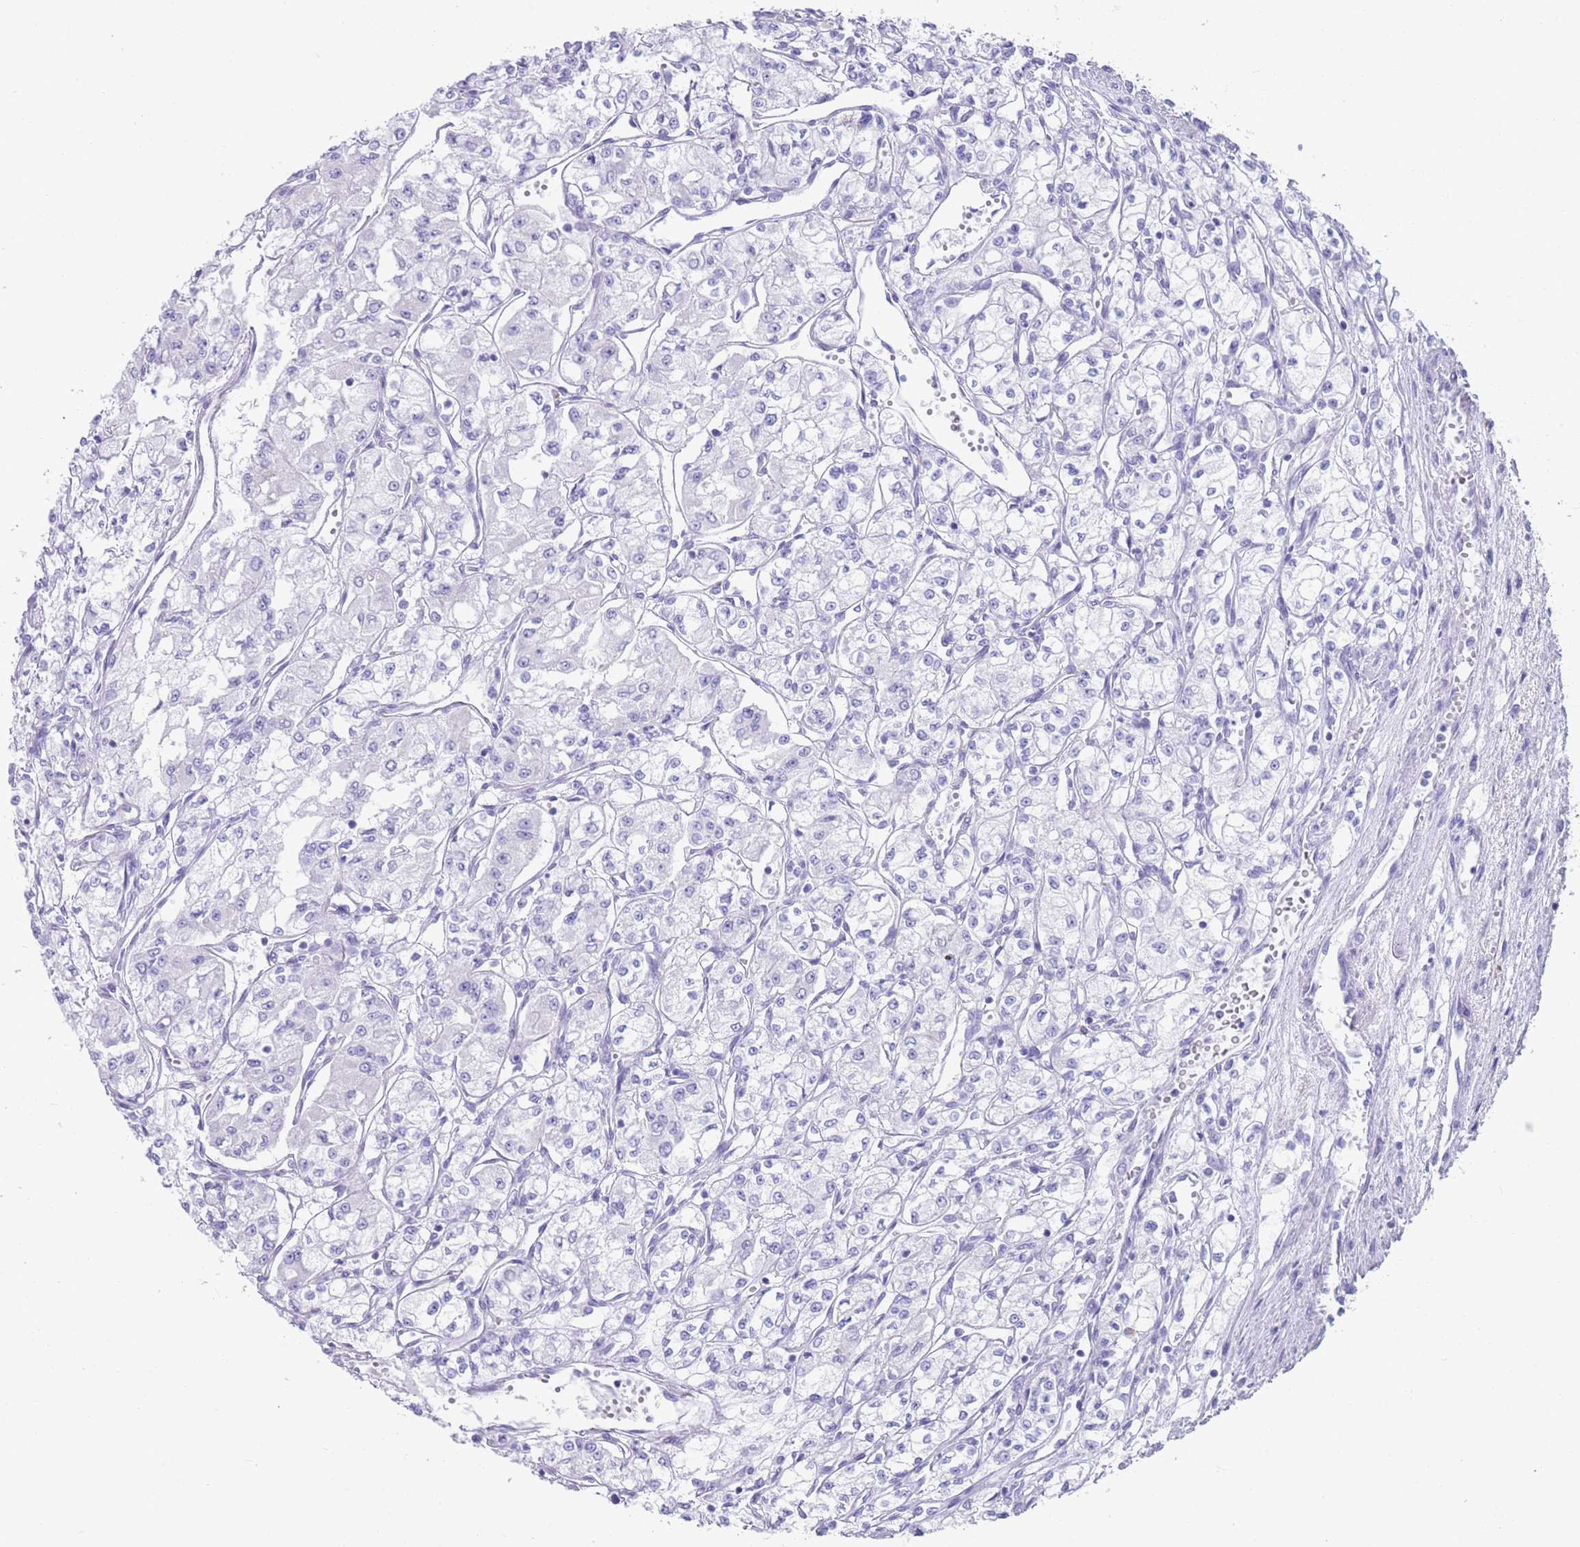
{"staining": {"intensity": "negative", "quantity": "none", "location": "none"}, "tissue": "renal cancer", "cell_type": "Tumor cells", "image_type": "cancer", "snomed": [{"axis": "morphology", "description": "Adenocarcinoma, NOS"}, {"axis": "topography", "description": "Kidney"}], "caption": "Adenocarcinoma (renal) was stained to show a protein in brown. There is no significant staining in tumor cells. (Stains: DAB IHC with hematoxylin counter stain, Microscopy: brightfield microscopy at high magnification).", "gene": "CPXM2", "patient": {"sex": "male", "age": 59}}